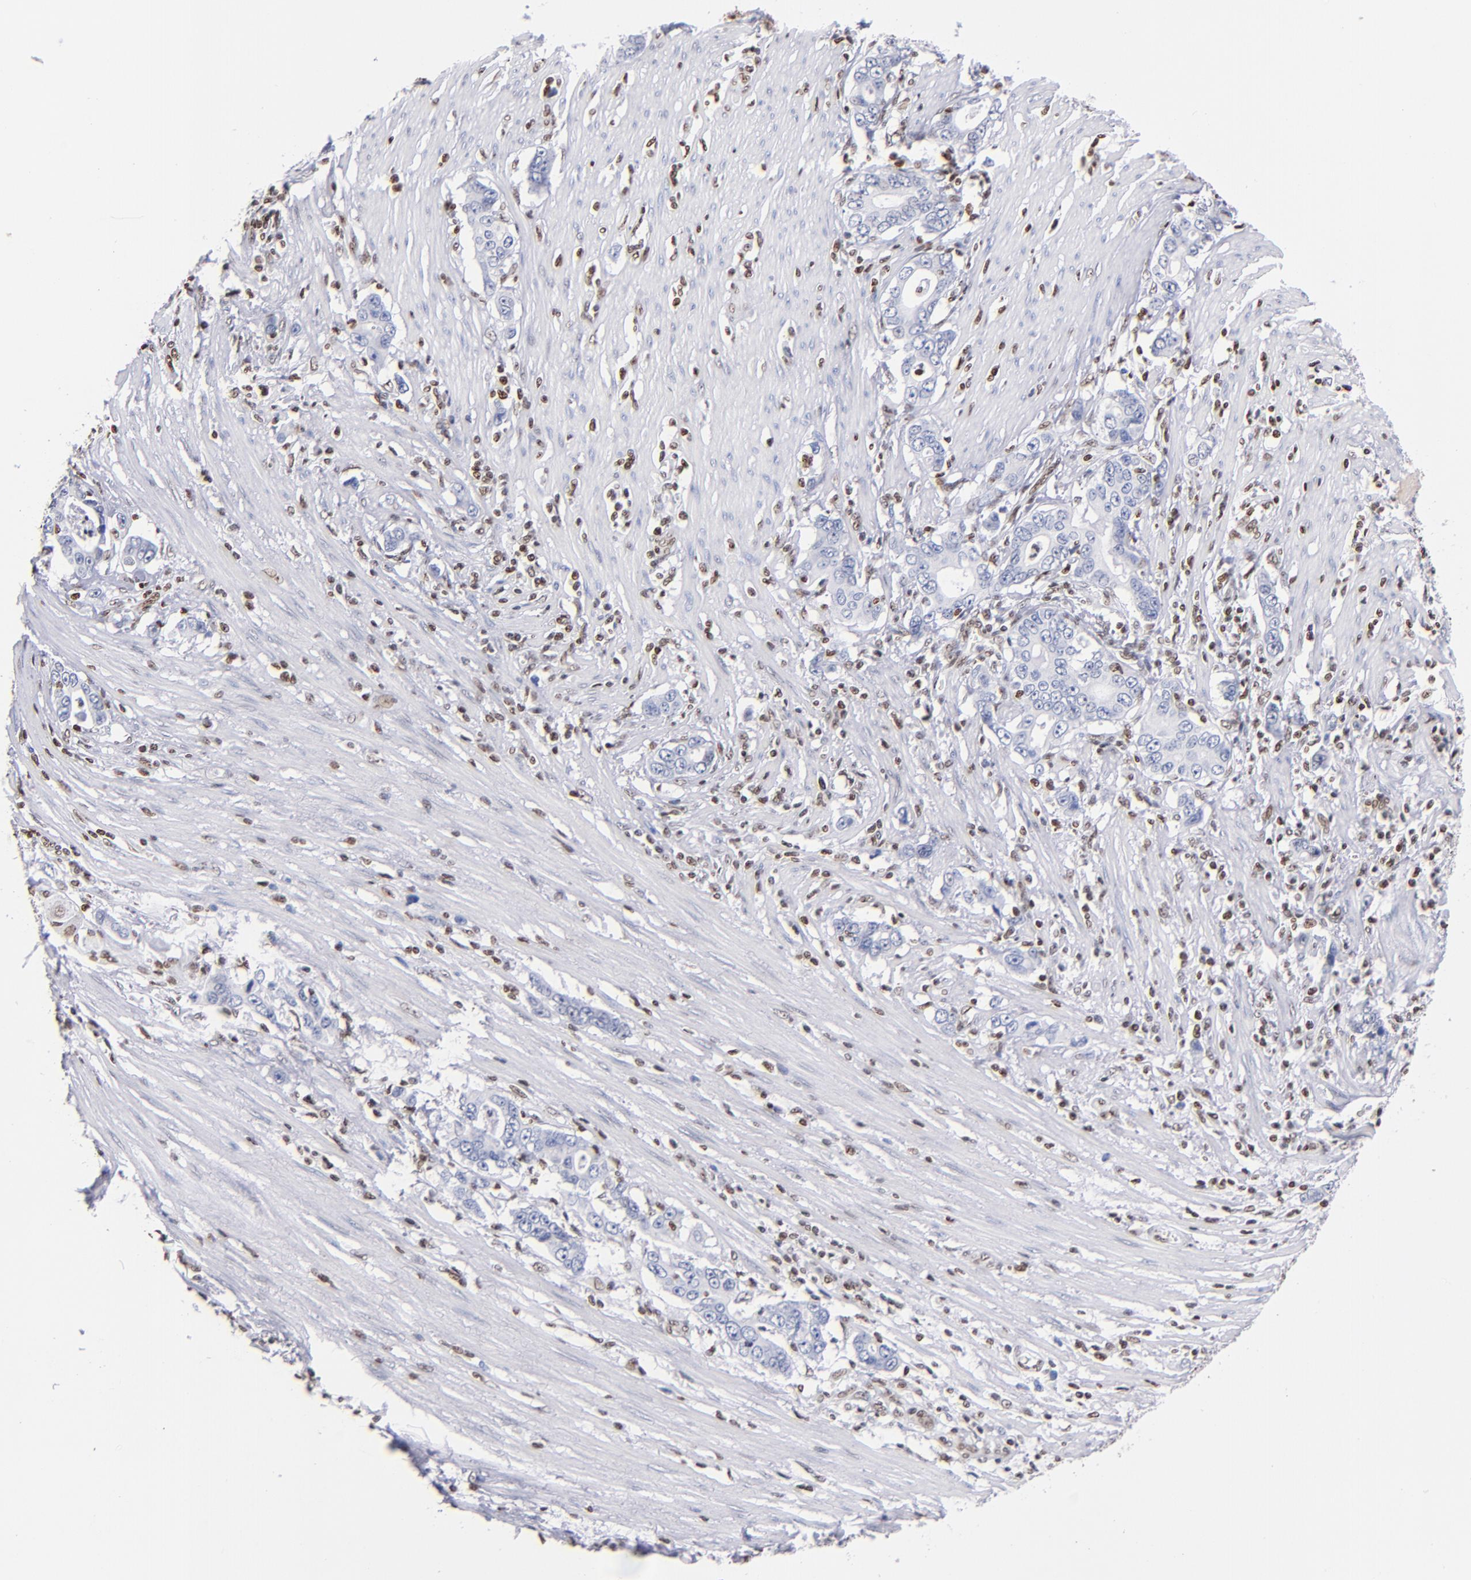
{"staining": {"intensity": "negative", "quantity": "none", "location": "none"}, "tissue": "stomach cancer", "cell_type": "Tumor cells", "image_type": "cancer", "snomed": [{"axis": "morphology", "description": "Adenocarcinoma, NOS"}, {"axis": "topography", "description": "Stomach, lower"}], "caption": "This image is of stomach adenocarcinoma stained with immunohistochemistry (IHC) to label a protein in brown with the nuclei are counter-stained blue. There is no staining in tumor cells.", "gene": "IFI16", "patient": {"sex": "female", "age": 72}}